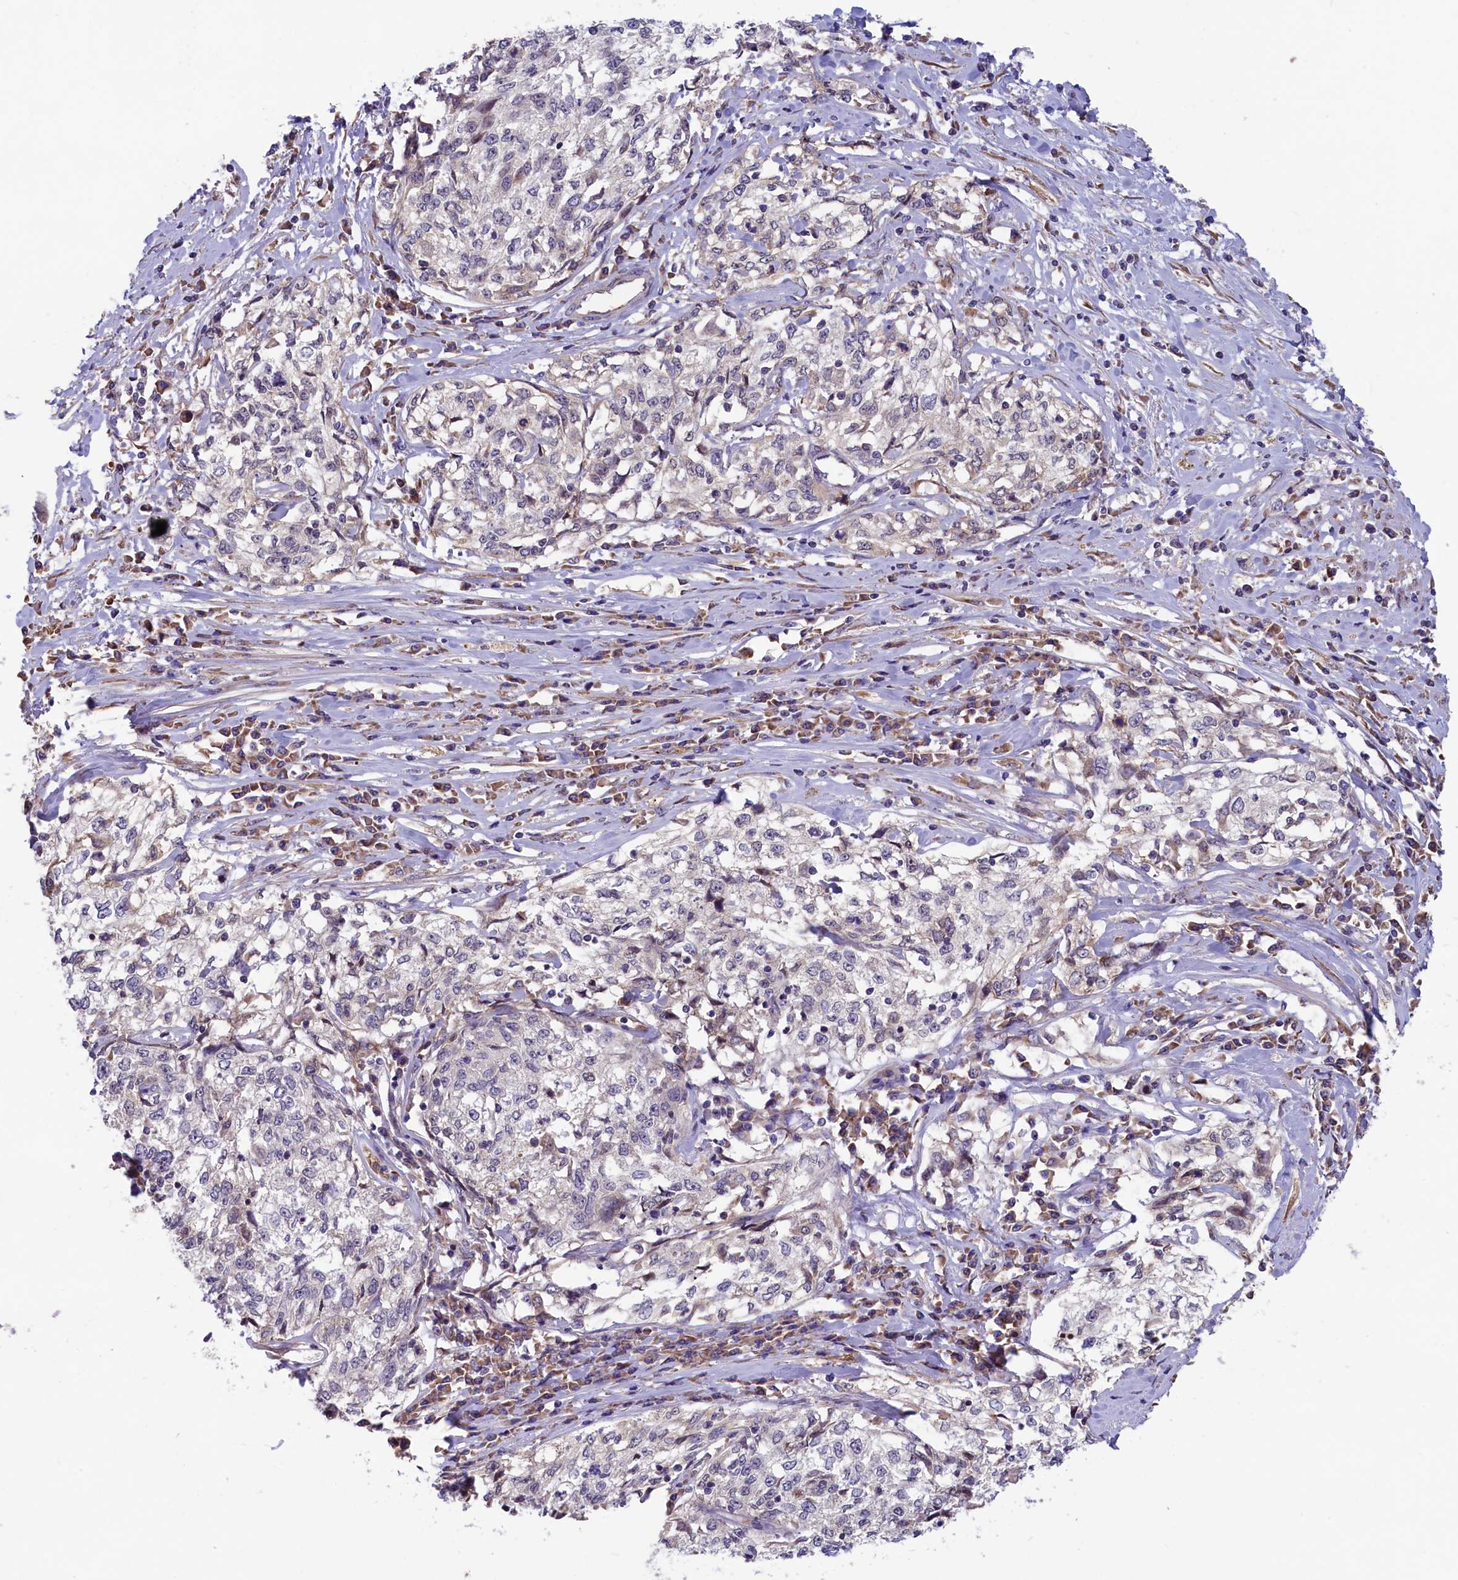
{"staining": {"intensity": "negative", "quantity": "none", "location": "none"}, "tissue": "cervical cancer", "cell_type": "Tumor cells", "image_type": "cancer", "snomed": [{"axis": "morphology", "description": "Squamous cell carcinoma, NOS"}, {"axis": "topography", "description": "Cervix"}], "caption": "Immunohistochemistry (IHC) photomicrograph of neoplastic tissue: human cervical squamous cell carcinoma stained with DAB (3,3'-diaminobenzidine) shows no significant protein positivity in tumor cells.", "gene": "CCDC9B", "patient": {"sex": "female", "age": 57}}